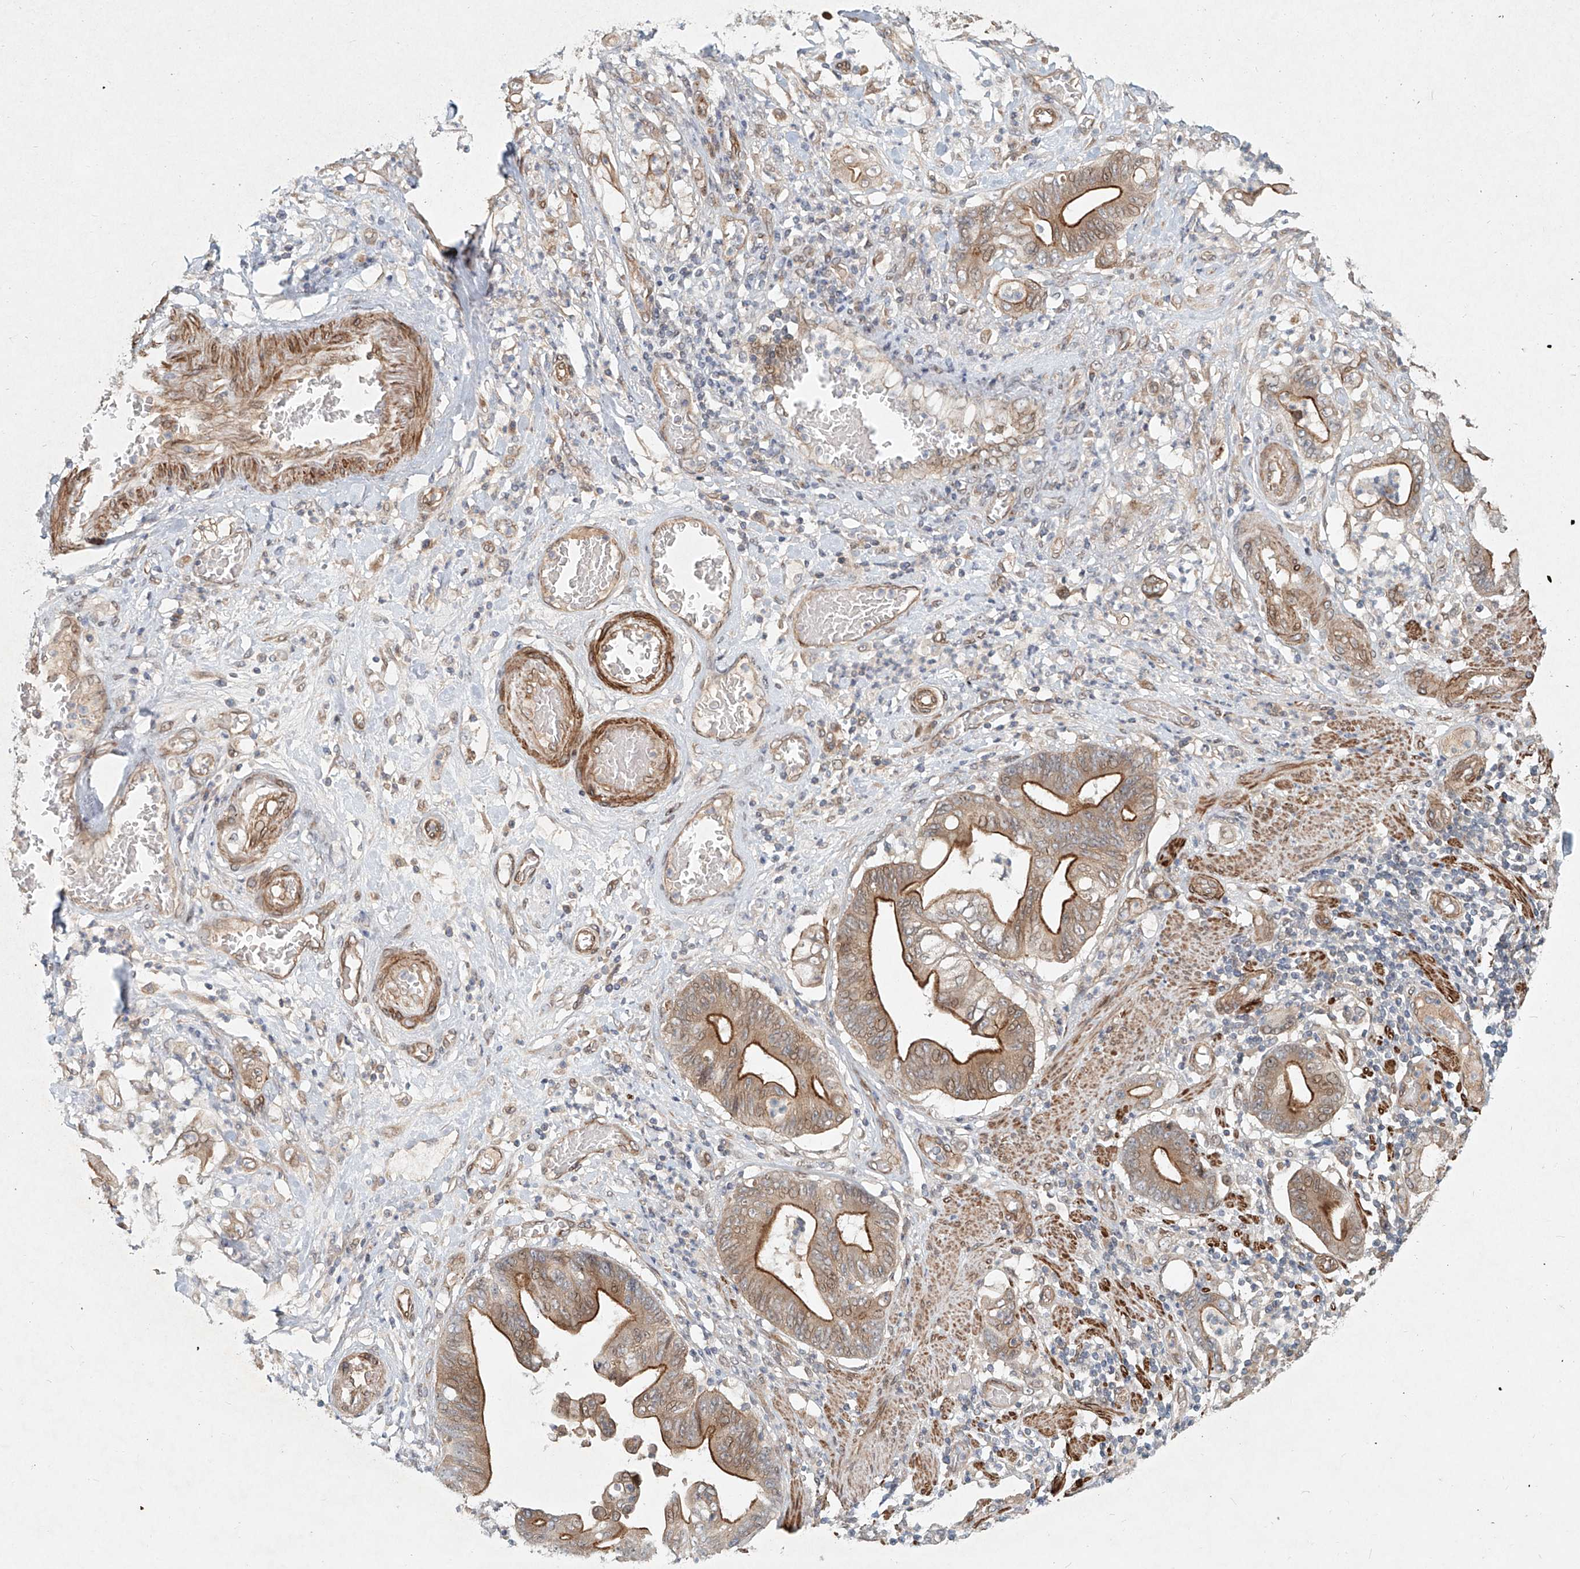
{"staining": {"intensity": "strong", "quantity": "25%-75%", "location": "cytoplasmic/membranous"}, "tissue": "stomach cancer", "cell_type": "Tumor cells", "image_type": "cancer", "snomed": [{"axis": "morphology", "description": "Adenocarcinoma, NOS"}, {"axis": "topography", "description": "Stomach"}], "caption": "Strong cytoplasmic/membranous protein staining is present in about 25%-75% of tumor cells in adenocarcinoma (stomach). (DAB = brown stain, brightfield microscopy at high magnification).", "gene": "SASH1", "patient": {"sex": "female", "age": 73}}